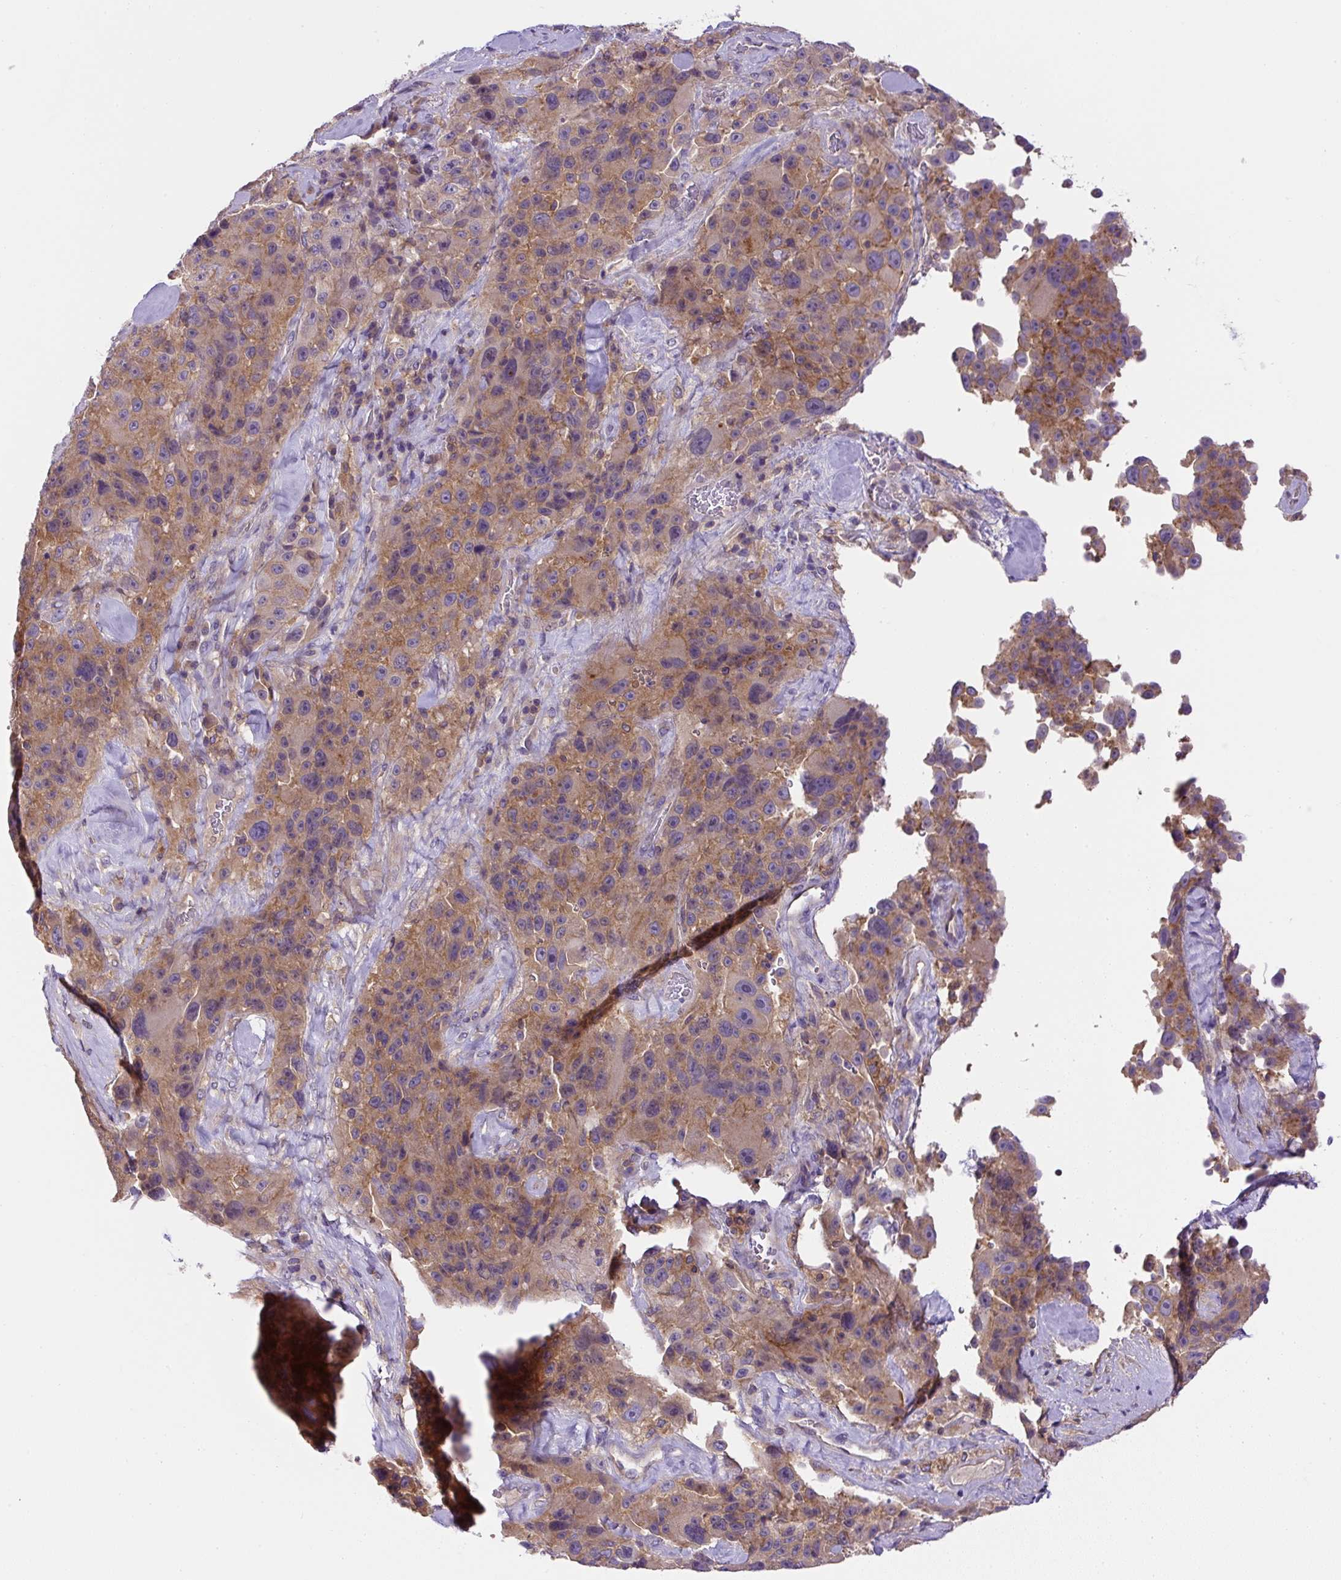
{"staining": {"intensity": "moderate", "quantity": ">75%", "location": "cytoplasmic/membranous"}, "tissue": "melanoma", "cell_type": "Tumor cells", "image_type": "cancer", "snomed": [{"axis": "morphology", "description": "Malignant melanoma, Metastatic site"}, {"axis": "topography", "description": "Lymph node"}], "caption": "Melanoma stained with a protein marker displays moderate staining in tumor cells.", "gene": "CCDC28A", "patient": {"sex": "male", "age": 62}}